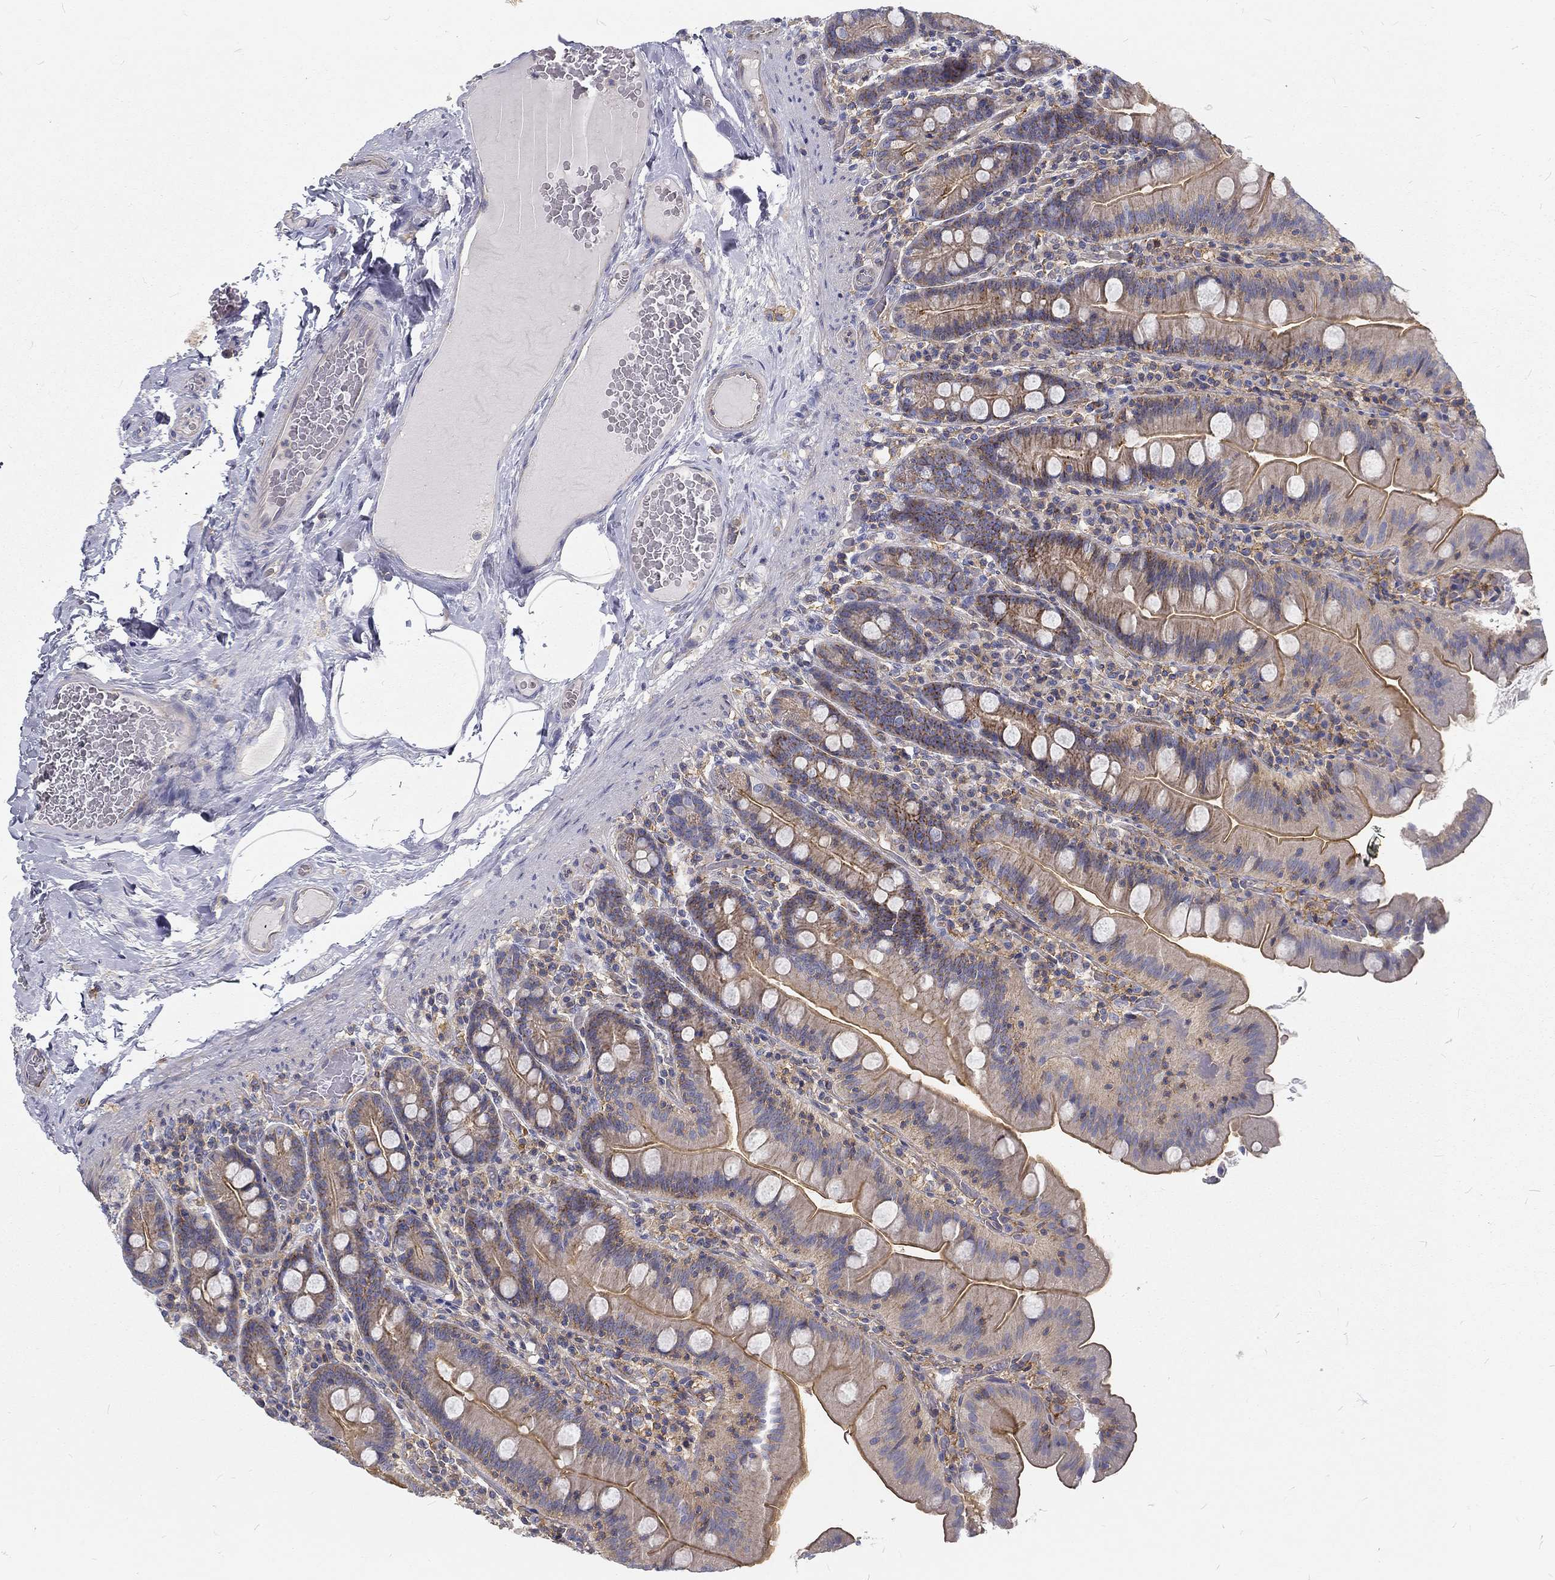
{"staining": {"intensity": "moderate", "quantity": ">75%", "location": "cytoplasmic/membranous"}, "tissue": "small intestine", "cell_type": "Glandular cells", "image_type": "normal", "snomed": [{"axis": "morphology", "description": "Normal tissue, NOS"}, {"axis": "topography", "description": "Small intestine"}], "caption": "Glandular cells demonstrate medium levels of moderate cytoplasmic/membranous positivity in approximately >75% of cells in normal human small intestine.", "gene": "MTMR11", "patient": {"sex": "male", "age": 37}}